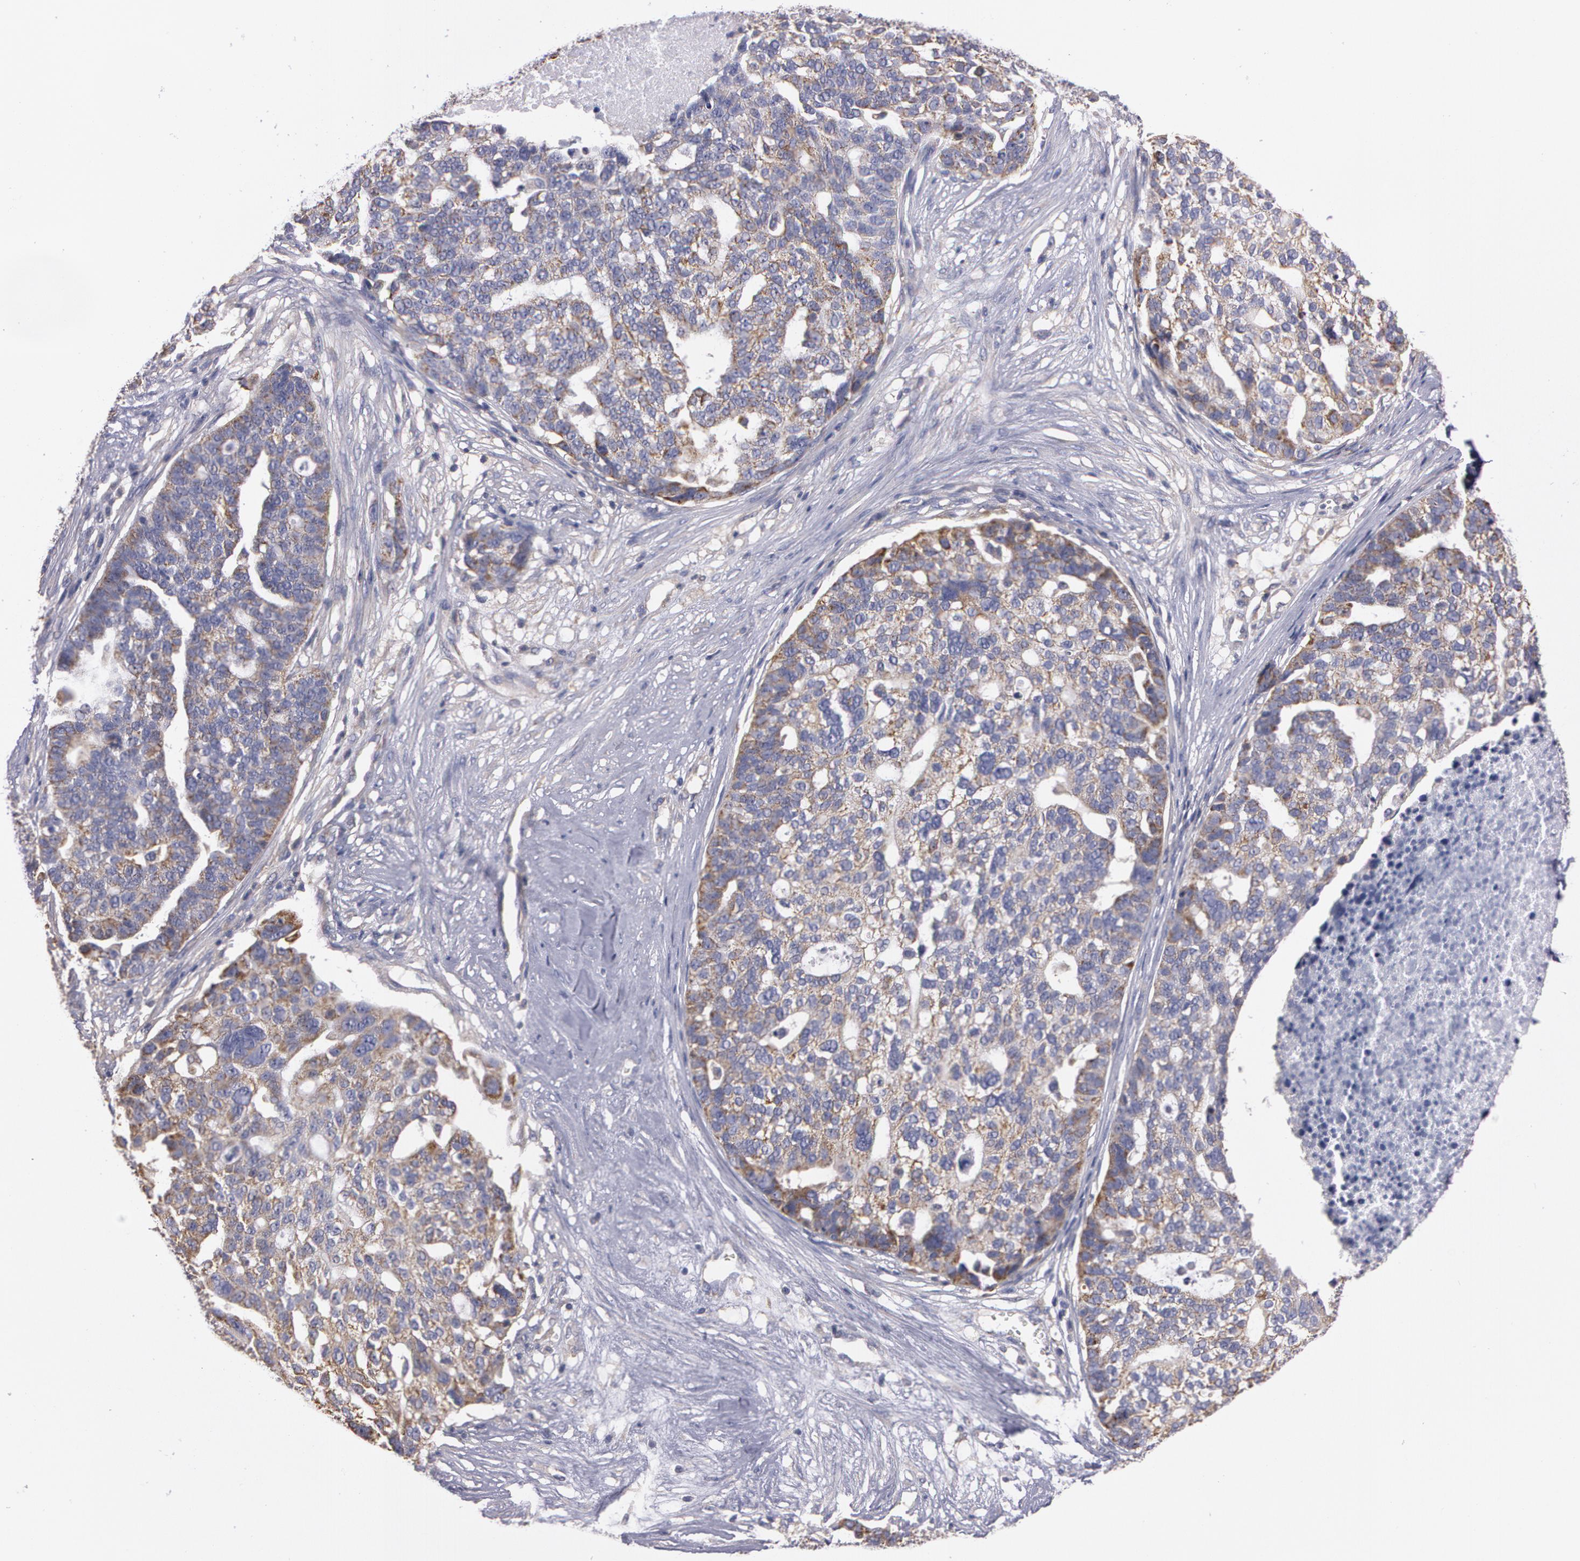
{"staining": {"intensity": "weak", "quantity": "<25%", "location": "cytoplasmic/membranous"}, "tissue": "ovarian cancer", "cell_type": "Tumor cells", "image_type": "cancer", "snomed": [{"axis": "morphology", "description": "Cystadenocarcinoma, serous, NOS"}, {"axis": "topography", "description": "Ovary"}], "caption": "A histopathology image of human ovarian serous cystadenocarcinoma is negative for staining in tumor cells. (Brightfield microscopy of DAB IHC at high magnification).", "gene": "NEK9", "patient": {"sex": "female", "age": 59}}